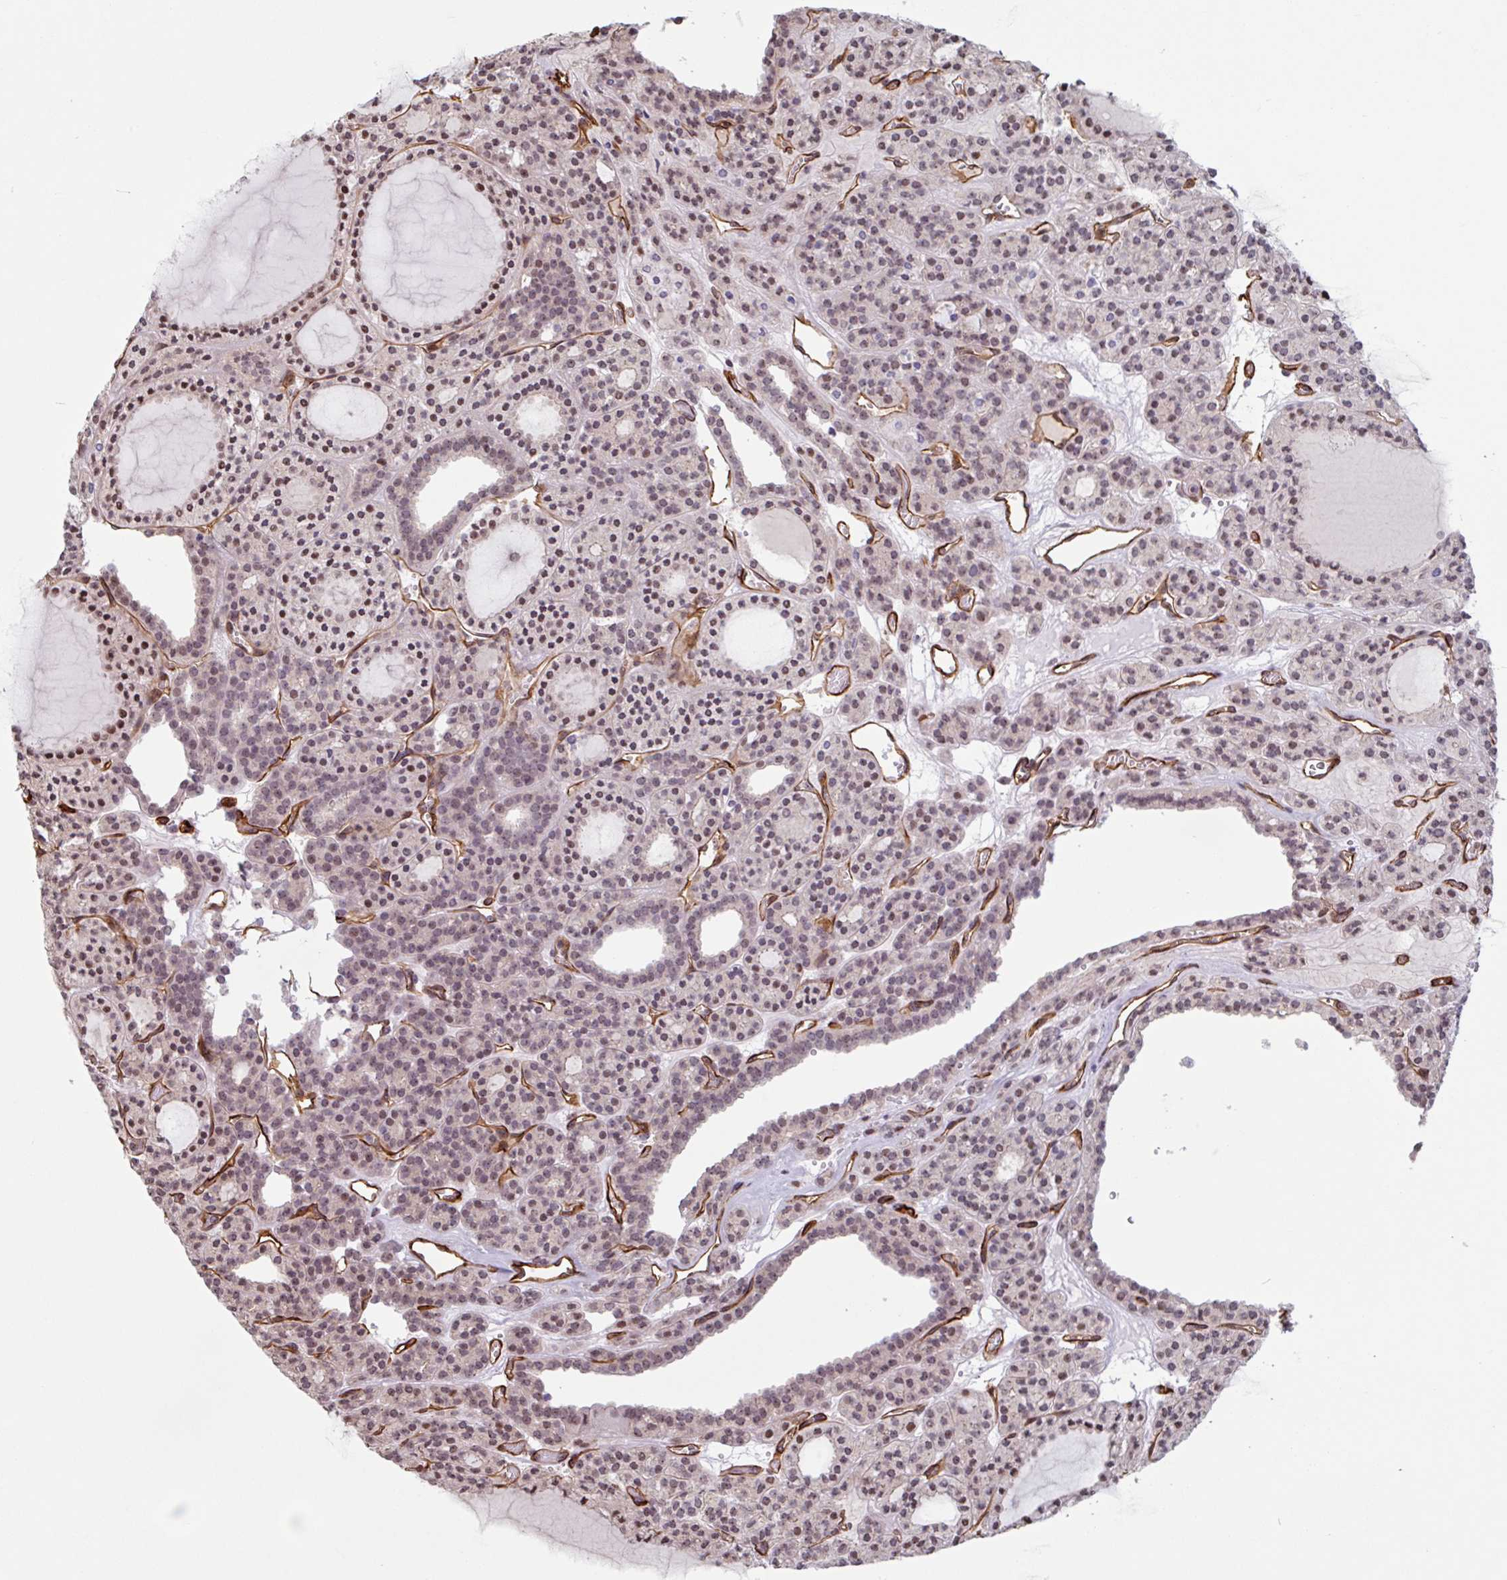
{"staining": {"intensity": "moderate", "quantity": "25%-75%", "location": "nuclear"}, "tissue": "thyroid cancer", "cell_type": "Tumor cells", "image_type": "cancer", "snomed": [{"axis": "morphology", "description": "Follicular adenoma carcinoma, NOS"}, {"axis": "topography", "description": "Thyroid gland"}], "caption": "An IHC photomicrograph of tumor tissue is shown. Protein staining in brown highlights moderate nuclear positivity in thyroid cancer (follicular adenoma carcinoma) within tumor cells. The staining is performed using DAB (3,3'-diaminobenzidine) brown chromogen to label protein expression. The nuclei are counter-stained blue using hematoxylin.", "gene": "ZNF689", "patient": {"sex": "female", "age": 63}}